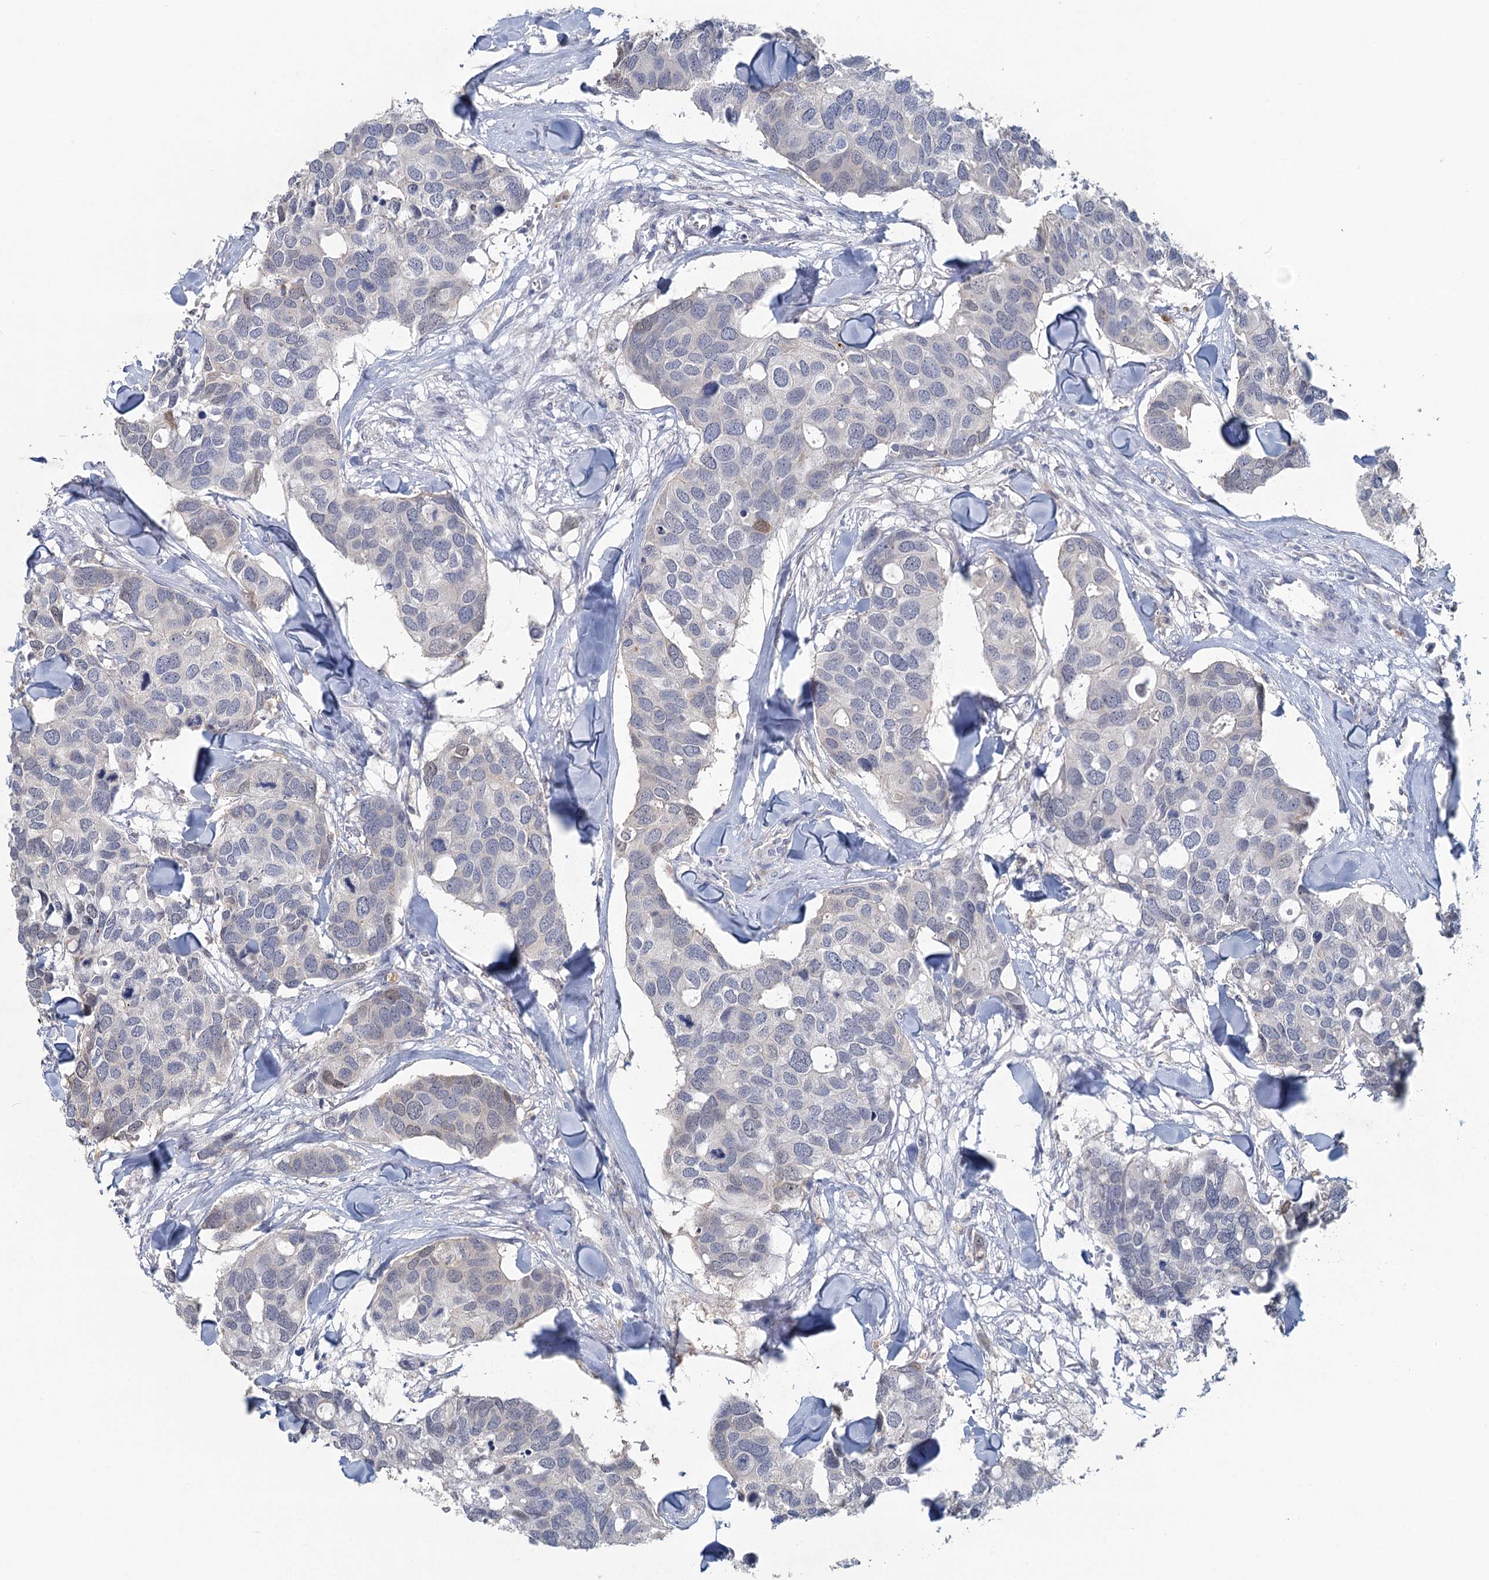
{"staining": {"intensity": "negative", "quantity": "none", "location": "none"}, "tissue": "breast cancer", "cell_type": "Tumor cells", "image_type": "cancer", "snomed": [{"axis": "morphology", "description": "Duct carcinoma"}, {"axis": "topography", "description": "Breast"}], "caption": "Human breast invasive ductal carcinoma stained for a protein using immunohistochemistry (IHC) displays no positivity in tumor cells.", "gene": "MYO7B", "patient": {"sex": "female", "age": 83}}